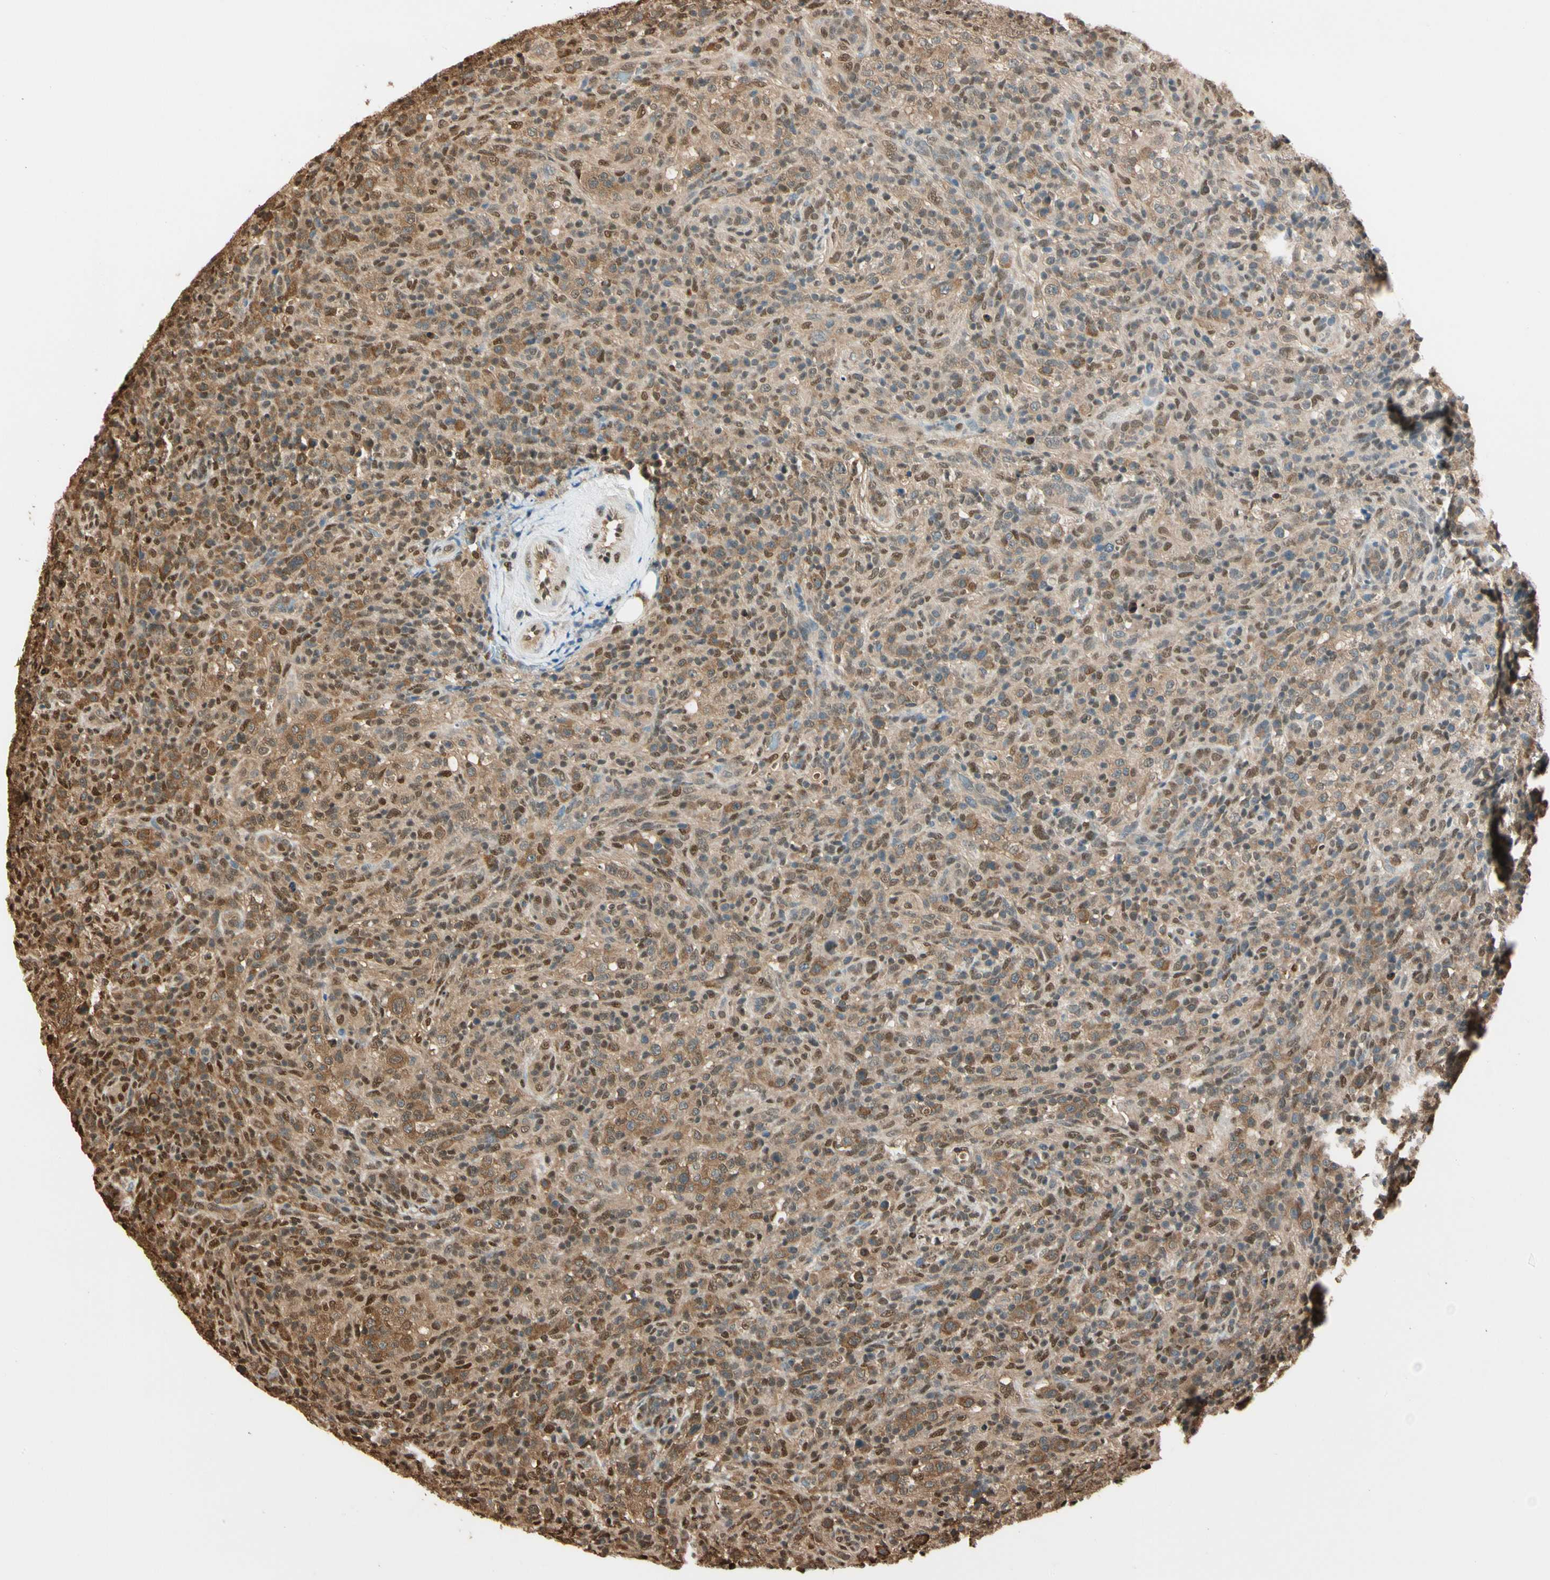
{"staining": {"intensity": "moderate", "quantity": ">75%", "location": "cytoplasmic/membranous"}, "tissue": "lymphoma", "cell_type": "Tumor cells", "image_type": "cancer", "snomed": [{"axis": "morphology", "description": "Malignant lymphoma, non-Hodgkin's type, High grade"}, {"axis": "topography", "description": "Lymph node"}], "caption": "Immunohistochemistry (IHC) of lymphoma exhibits medium levels of moderate cytoplasmic/membranous positivity in approximately >75% of tumor cells.", "gene": "PNCK", "patient": {"sex": "female", "age": 76}}